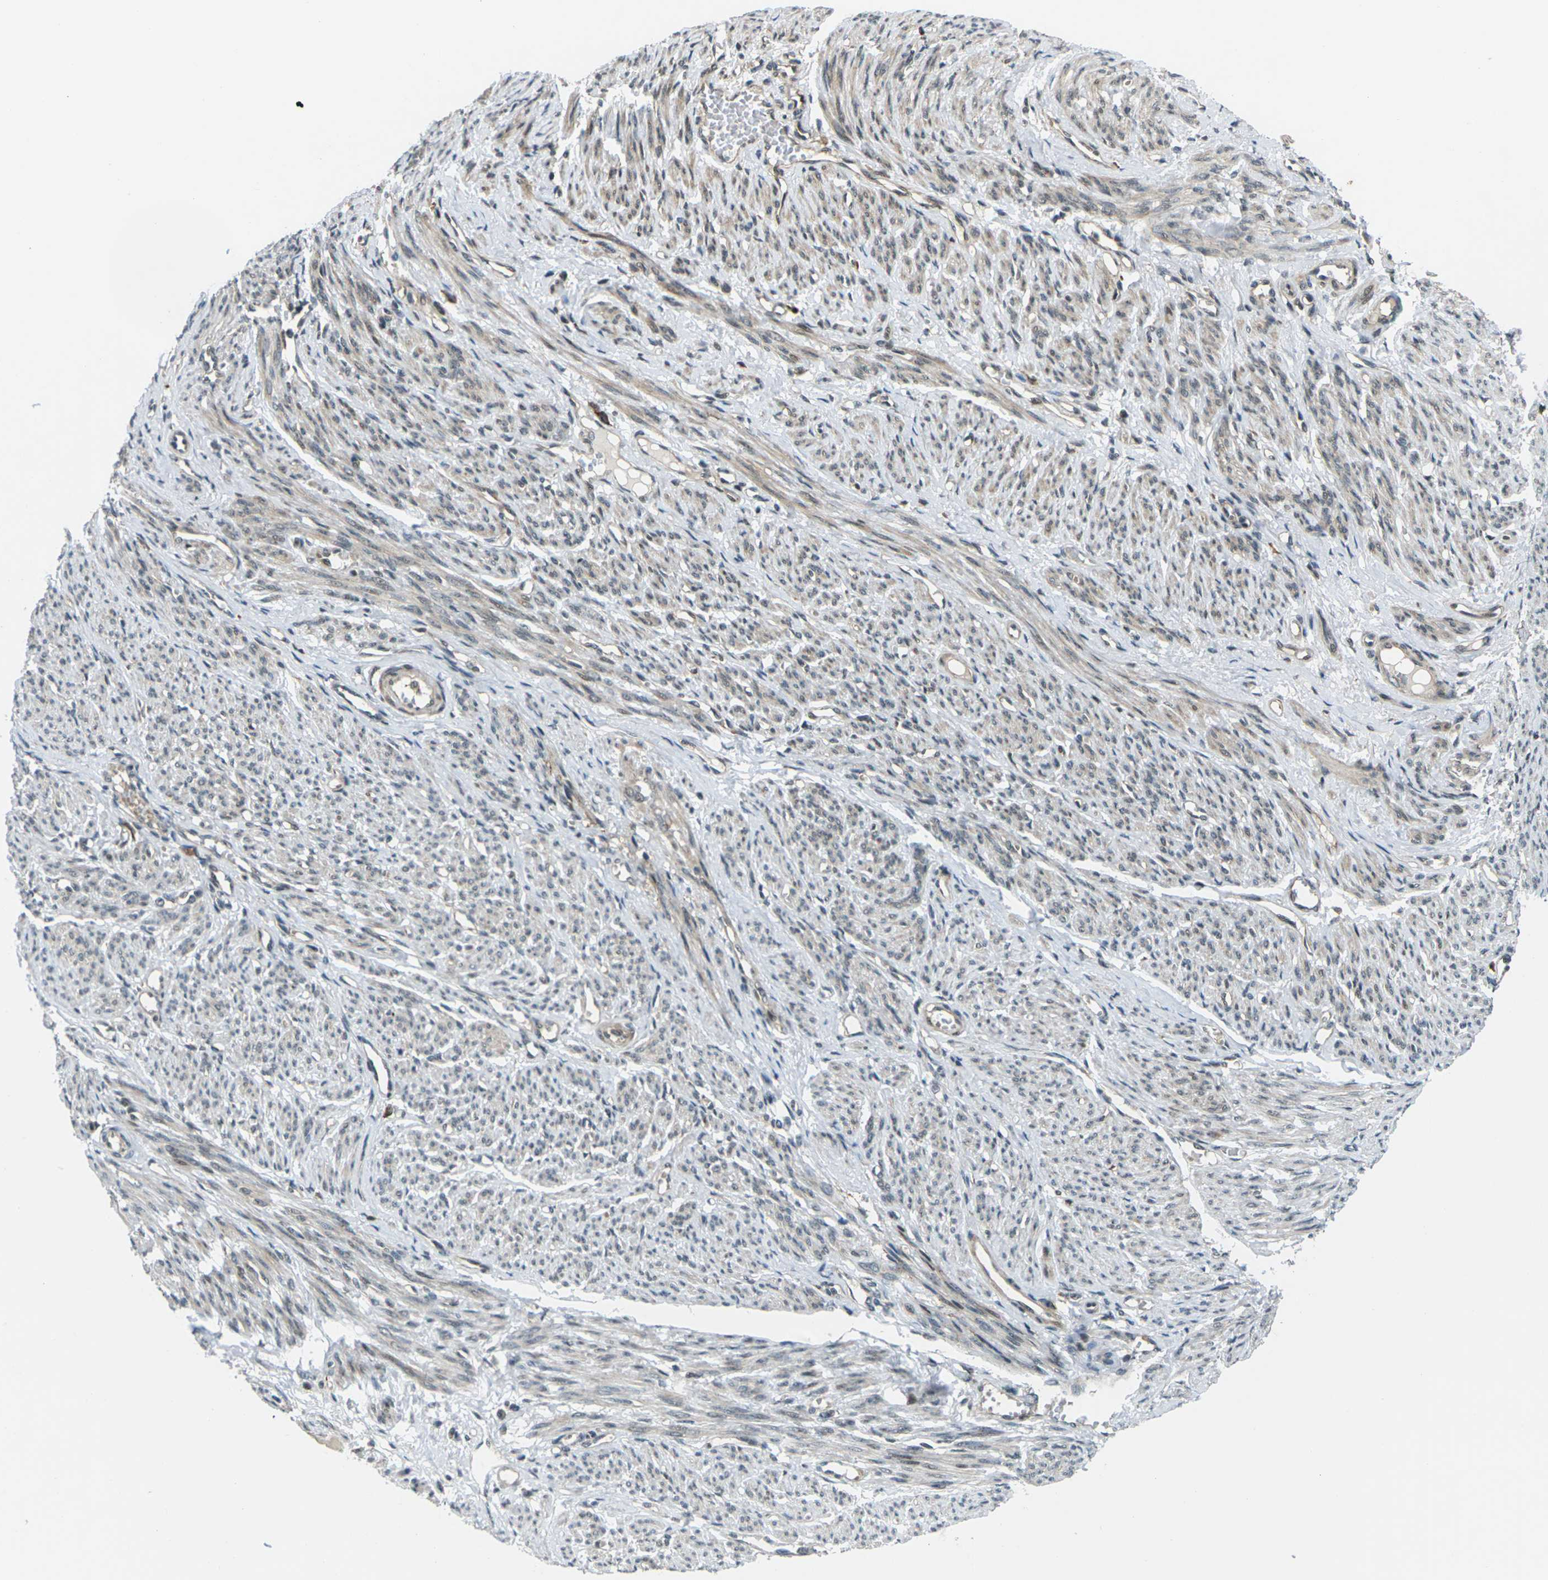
{"staining": {"intensity": "weak", "quantity": ">75%", "location": "cytoplasmic/membranous,nuclear"}, "tissue": "smooth muscle", "cell_type": "Smooth muscle cells", "image_type": "normal", "snomed": [{"axis": "morphology", "description": "Normal tissue, NOS"}, {"axis": "topography", "description": "Smooth muscle"}], "caption": "Protein analysis of benign smooth muscle displays weak cytoplasmic/membranous,nuclear staining in about >75% of smooth muscle cells.", "gene": "UBE2S", "patient": {"sex": "female", "age": 65}}